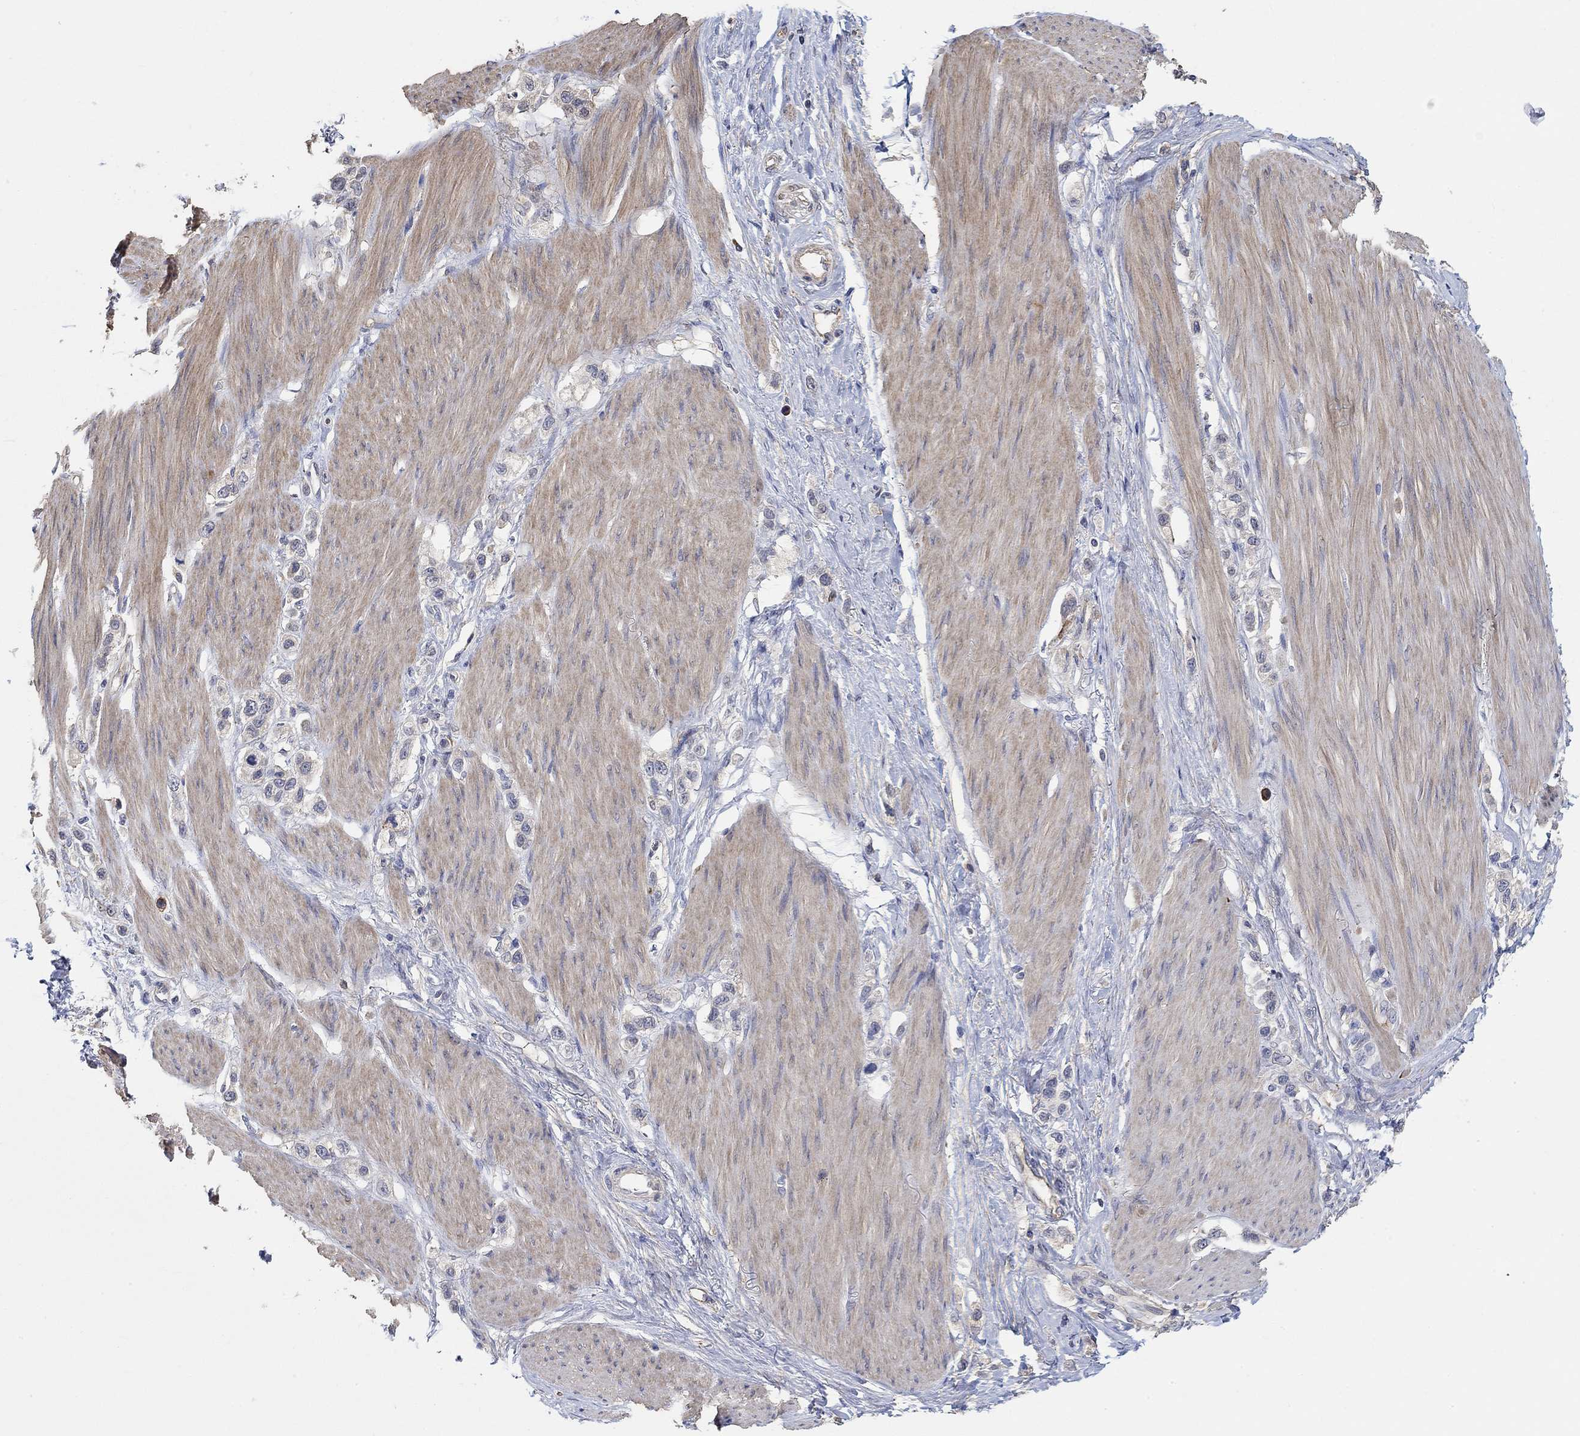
{"staining": {"intensity": "negative", "quantity": "none", "location": "none"}, "tissue": "stomach cancer", "cell_type": "Tumor cells", "image_type": "cancer", "snomed": [{"axis": "morphology", "description": "Normal tissue, NOS"}, {"axis": "morphology", "description": "Adenocarcinoma, NOS"}, {"axis": "morphology", "description": "Adenocarcinoma, High grade"}, {"axis": "topography", "description": "Stomach, upper"}, {"axis": "topography", "description": "Stomach"}], "caption": "Stomach high-grade adenocarcinoma was stained to show a protein in brown. There is no significant positivity in tumor cells.", "gene": "SYT16", "patient": {"sex": "female", "age": 65}}